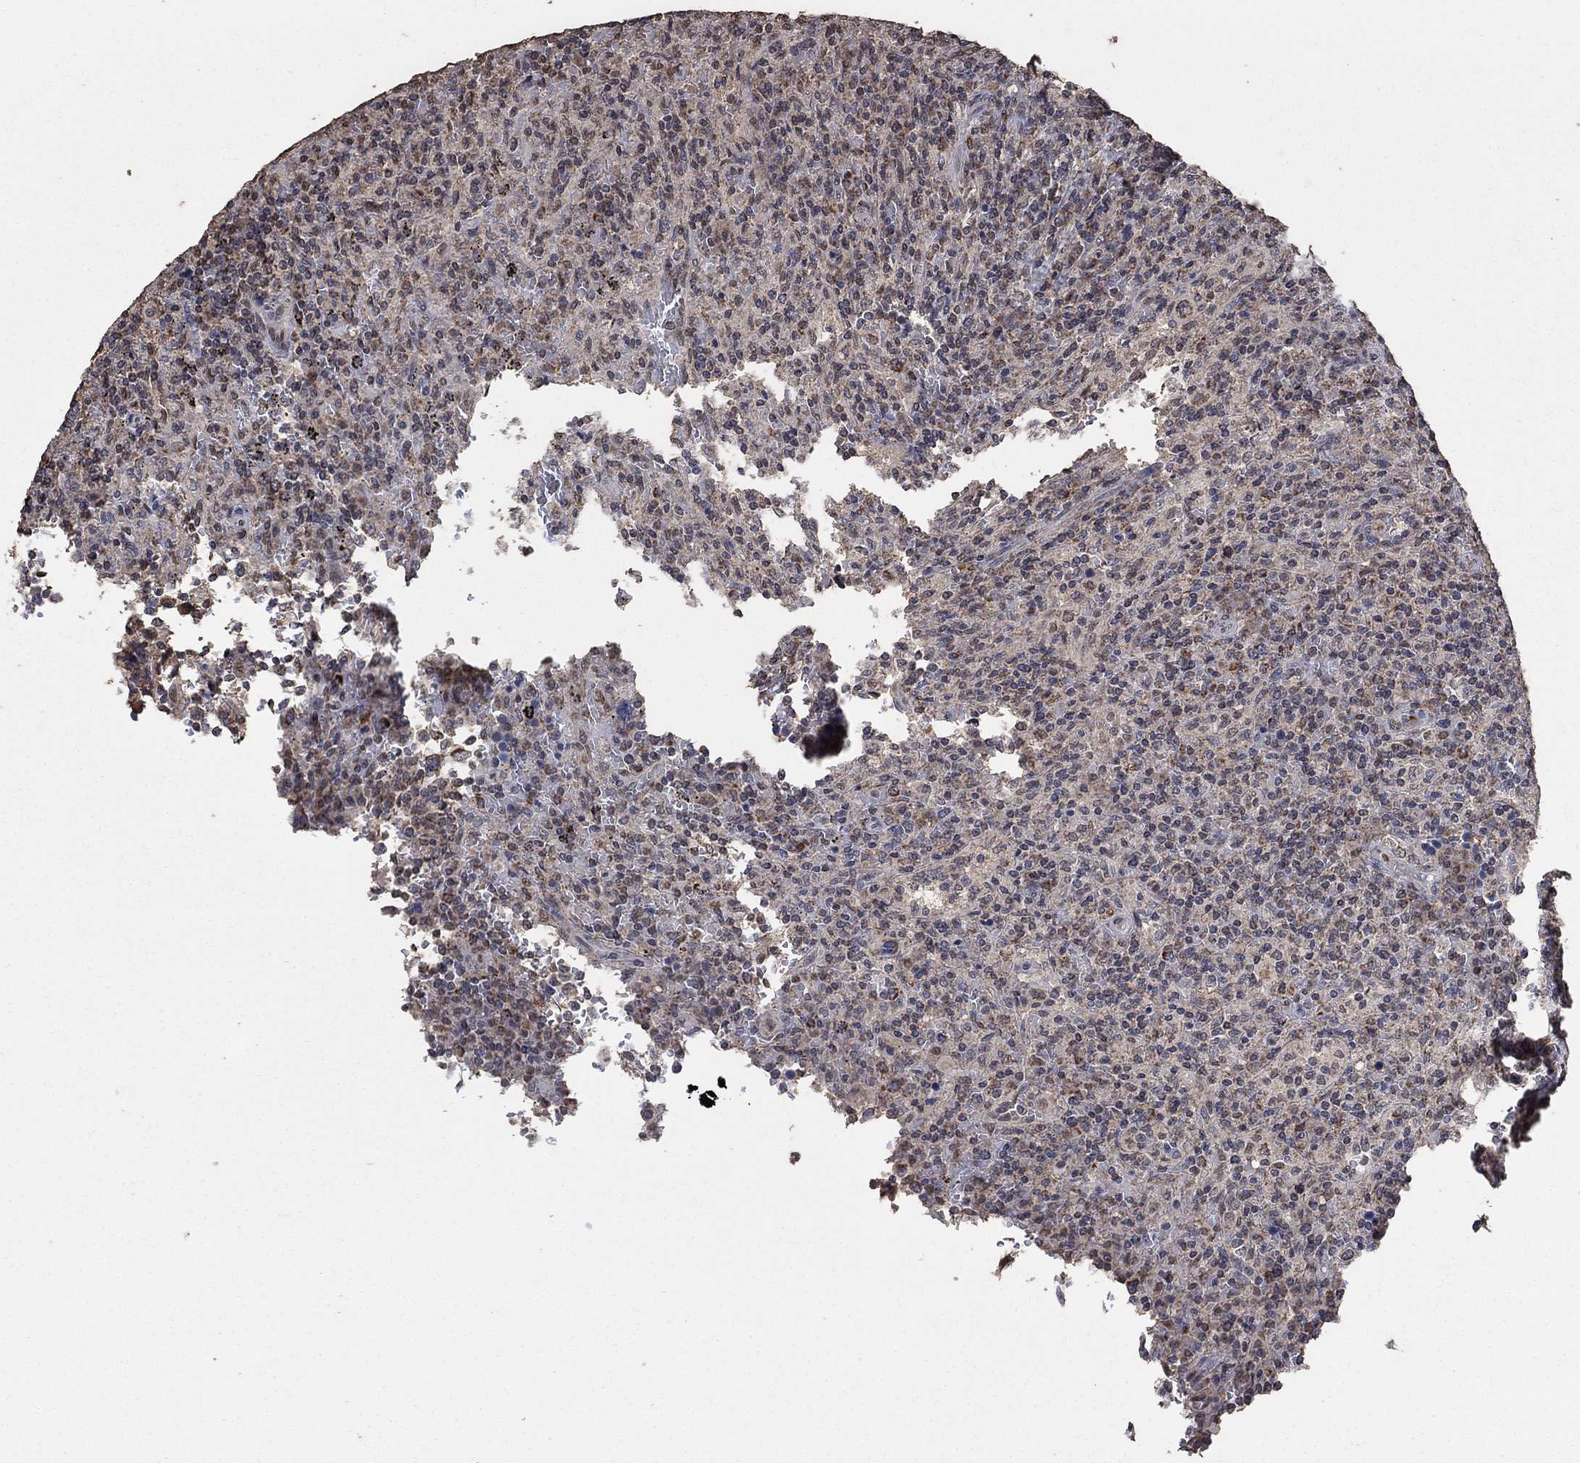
{"staining": {"intensity": "weak", "quantity": "25%-75%", "location": "cytoplasmic/membranous"}, "tissue": "lymphoma", "cell_type": "Tumor cells", "image_type": "cancer", "snomed": [{"axis": "morphology", "description": "Malignant lymphoma, non-Hodgkin's type, Low grade"}, {"axis": "topography", "description": "Spleen"}], "caption": "Malignant lymphoma, non-Hodgkin's type (low-grade) stained with DAB immunohistochemistry (IHC) shows low levels of weak cytoplasmic/membranous staining in about 25%-75% of tumor cells.", "gene": "MRPS24", "patient": {"sex": "male", "age": 62}}